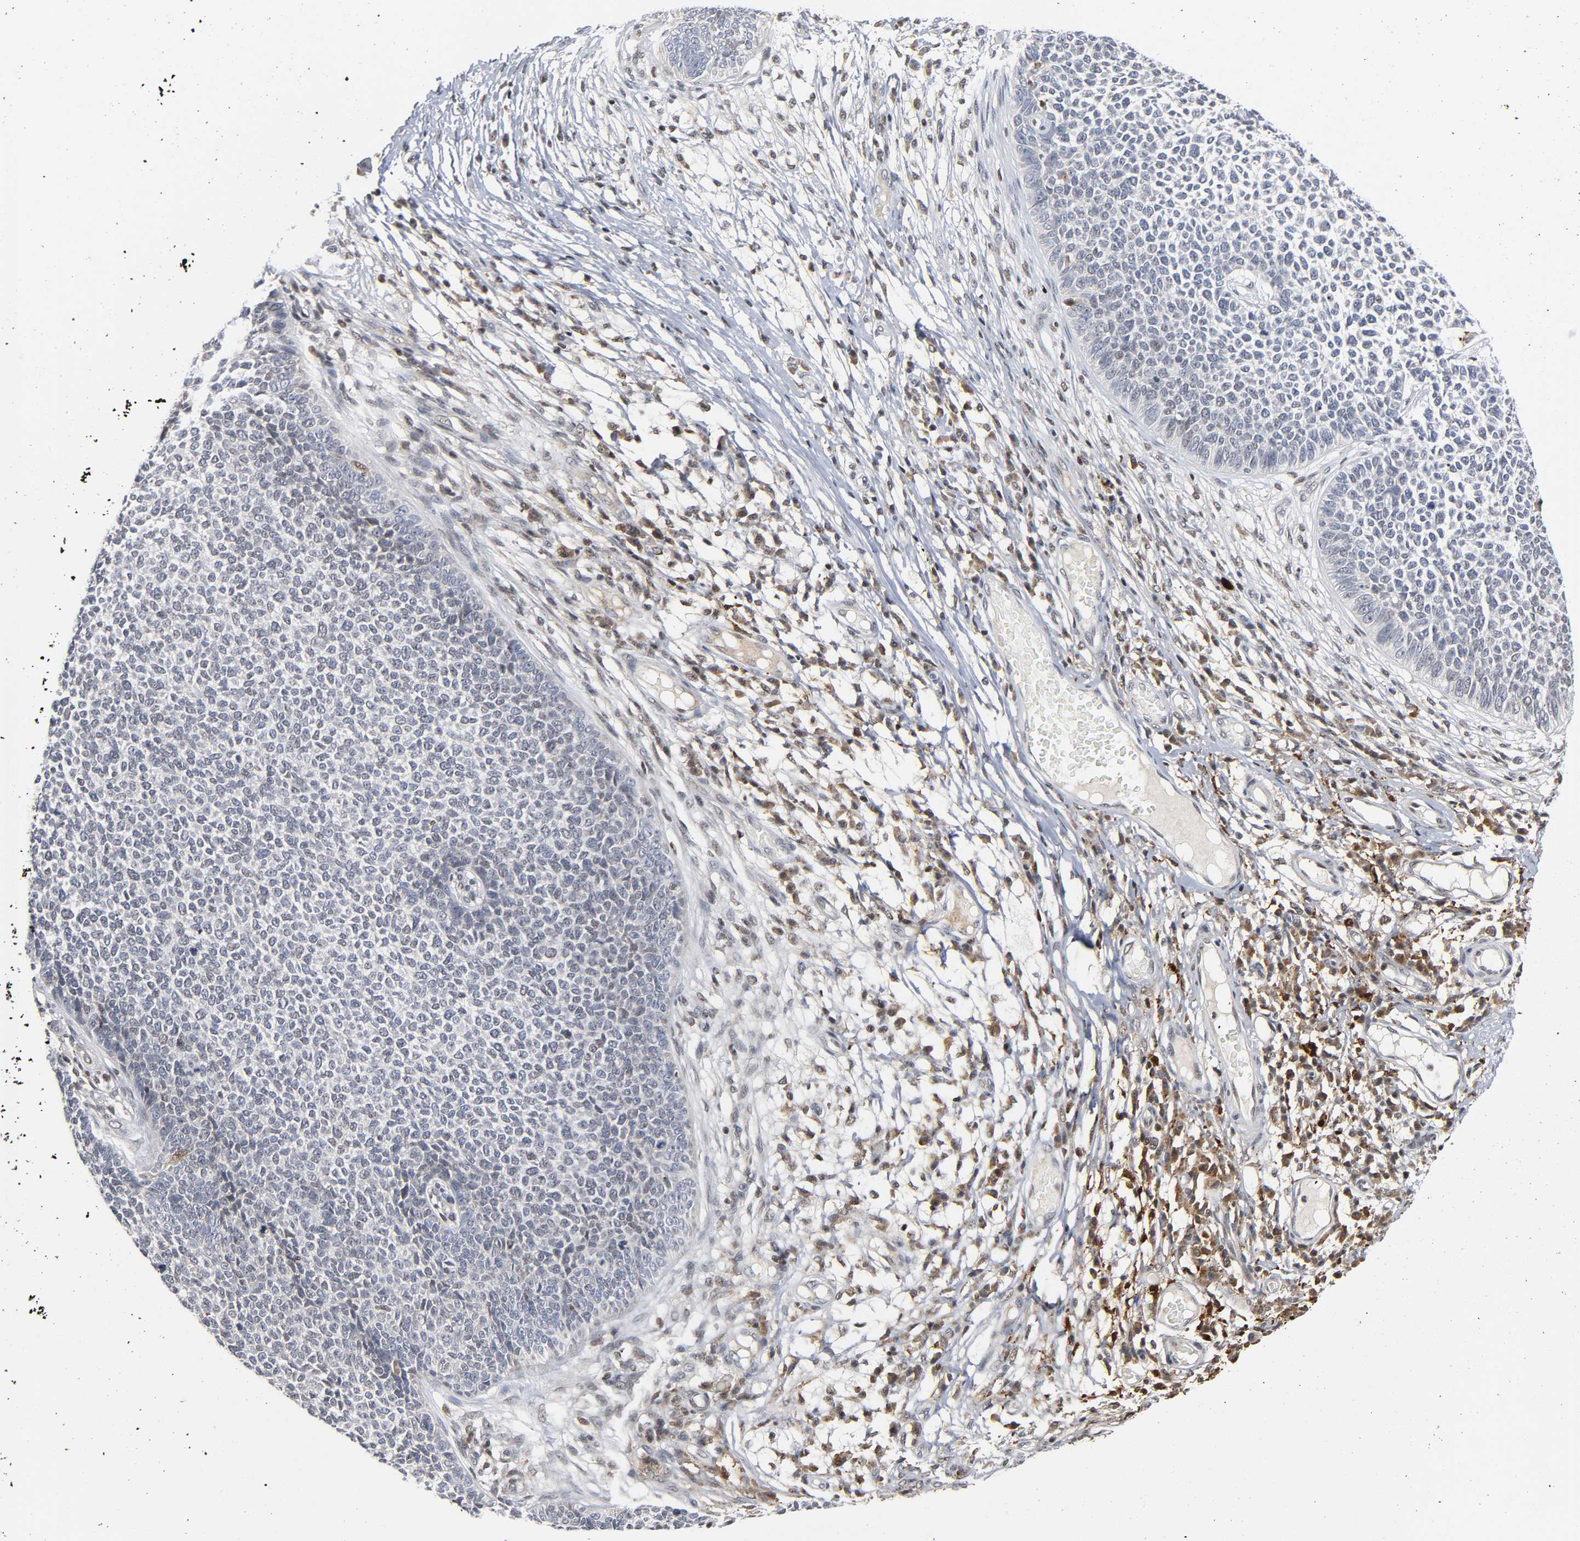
{"staining": {"intensity": "moderate", "quantity": "25%-75%", "location": "nuclear"}, "tissue": "skin cancer", "cell_type": "Tumor cells", "image_type": "cancer", "snomed": [{"axis": "morphology", "description": "Basal cell carcinoma"}, {"axis": "topography", "description": "Skin"}], "caption": "Brown immunohistochemical staining in skin cancer (basal cell carcinoma) exhibits moderate nuclear expression in approximately 25%-75% of tumor cells.", "gene": "KAT2B", "patient": {"sex": "female", "age": 84}}